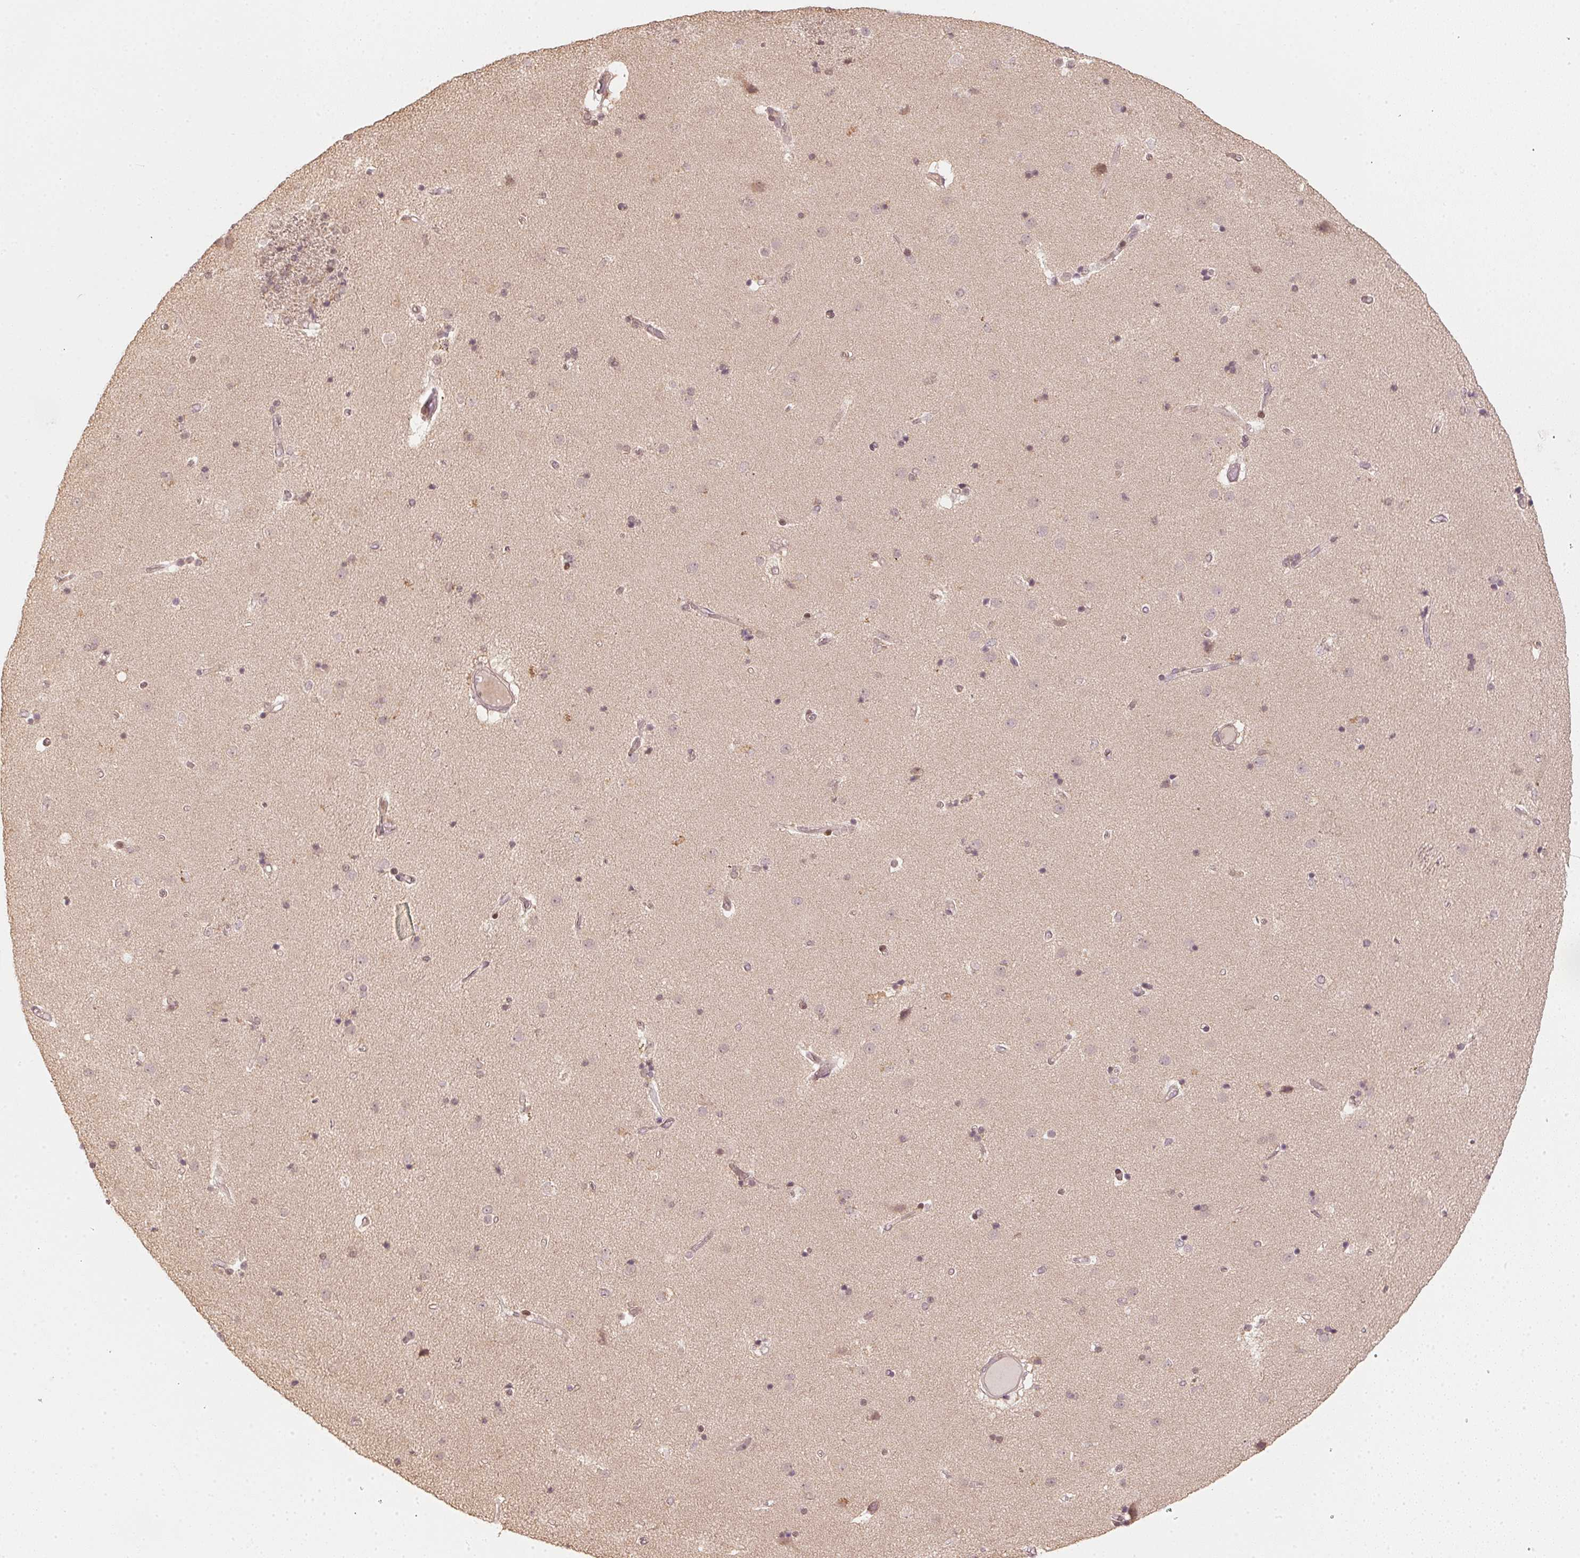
{"staining": {"intensity": "weak", "quantity": "<25%", "location": "nuclear"}, "tissue": "caudate", "cell_type": "Glial cells", "image_type": "normal", "snomed": [{"axis": "morphology", "description": "Normal tissue, NOS"}, {"axis": "topography", "description": "Lateral ventricle wall"}], "caption": "The photomicrograph demonstrates no significant staining in glial cells of caudate.", "gene": "UBE2L3", "patient": {"sex": "female", "age": 71}}